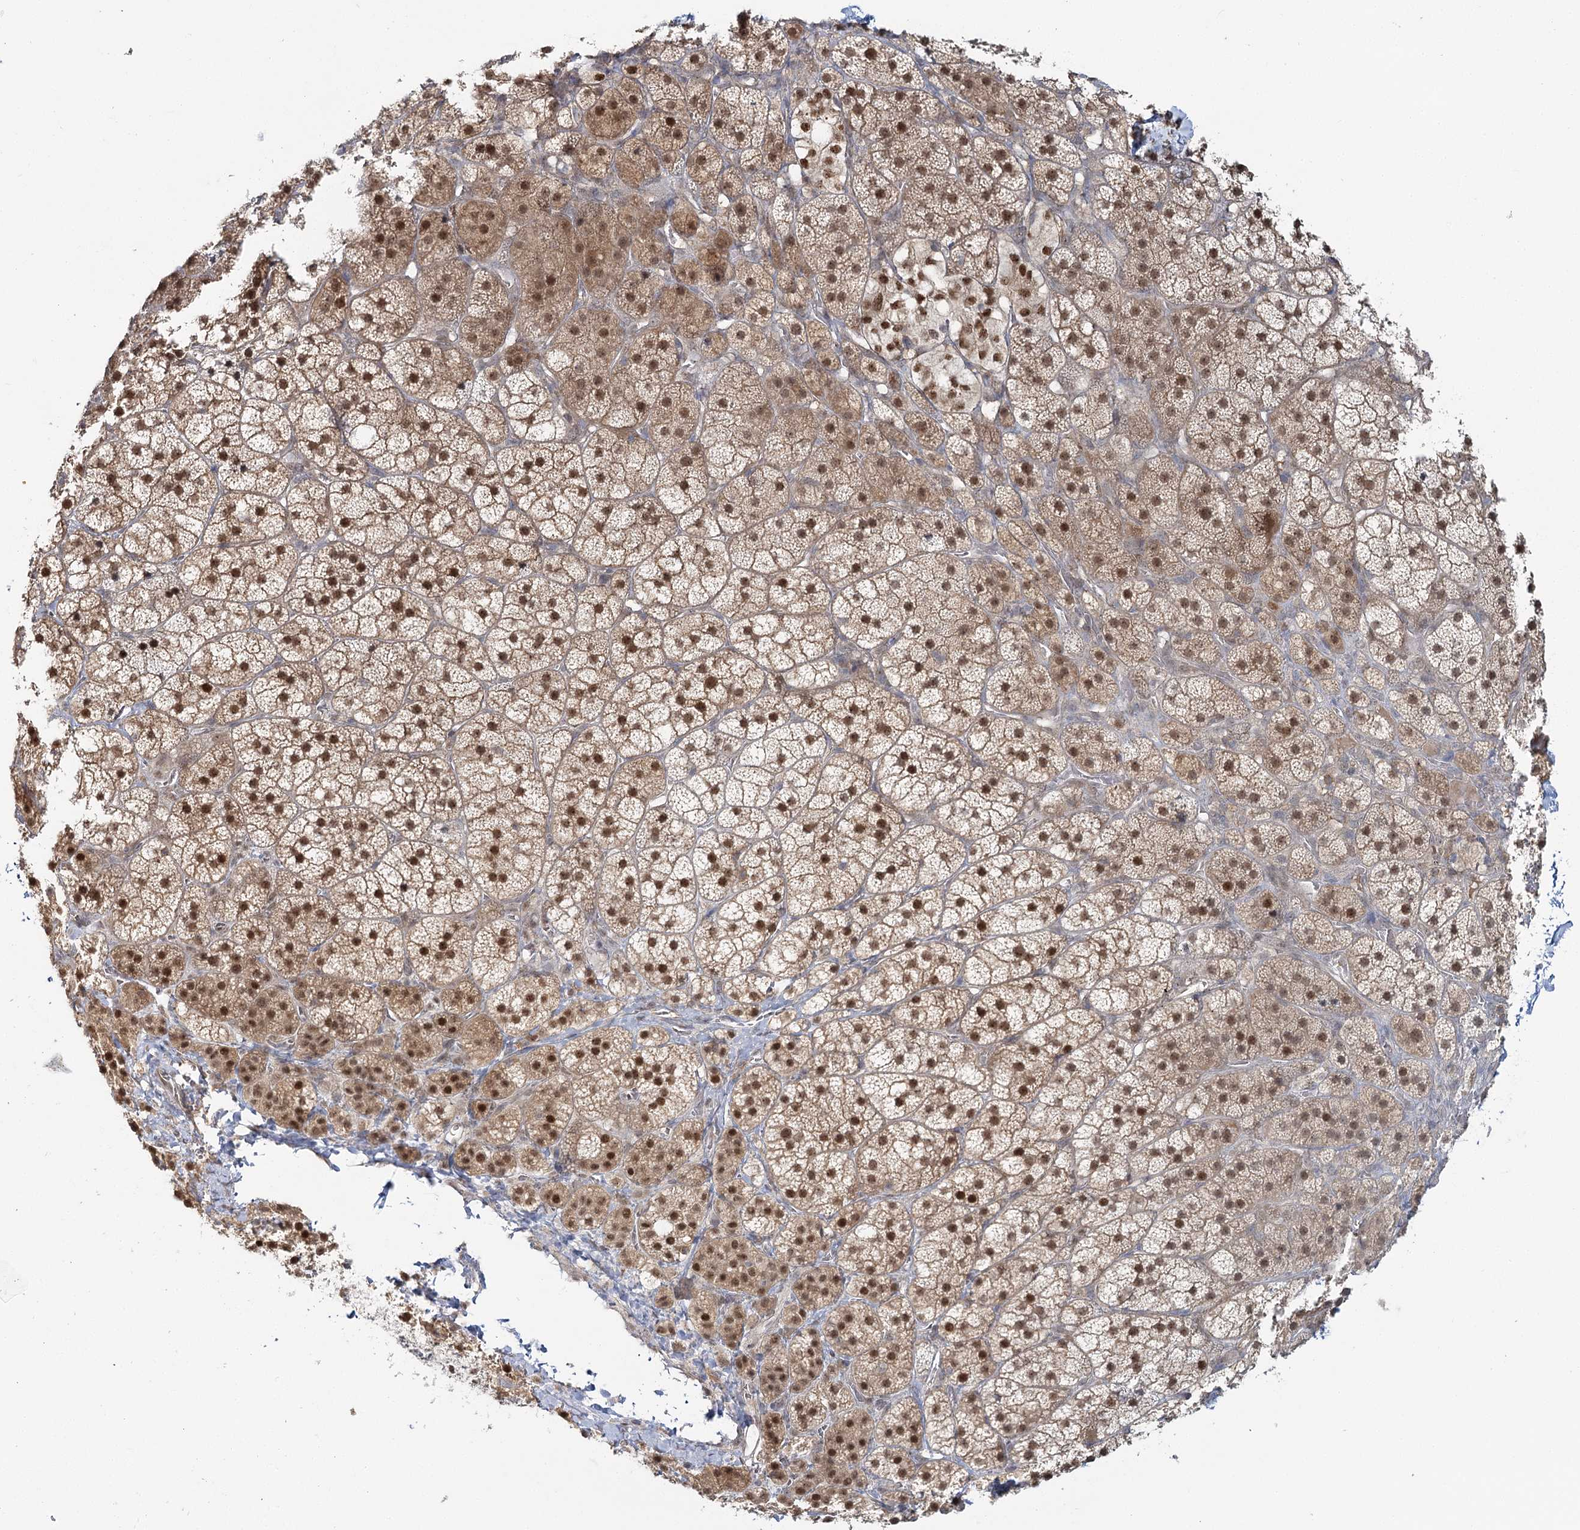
{"staining": {"intensity": "moderate", "quantity": ">75%", "location": "cytoplasmic/membranous,nuclear"}, "tissue": "adrenal gland", "cell_type": "Glandular cells", "image_type": "normal", "snomed": [{"axis": "morphology", "description": "Normal tissue, NOS"}, {"axis": "topography", "description": "Adrenal gland"}], "caption": "IHC (DAB (3,3'-diaminobenzidine)) staining of benign adrenal gland shows moderate cytoplasmic/membranous,nuclear protein staining in about >75% of glandular cells.", "gene": "FAM120B", "patient": {"sex": "female", "age": 44}}